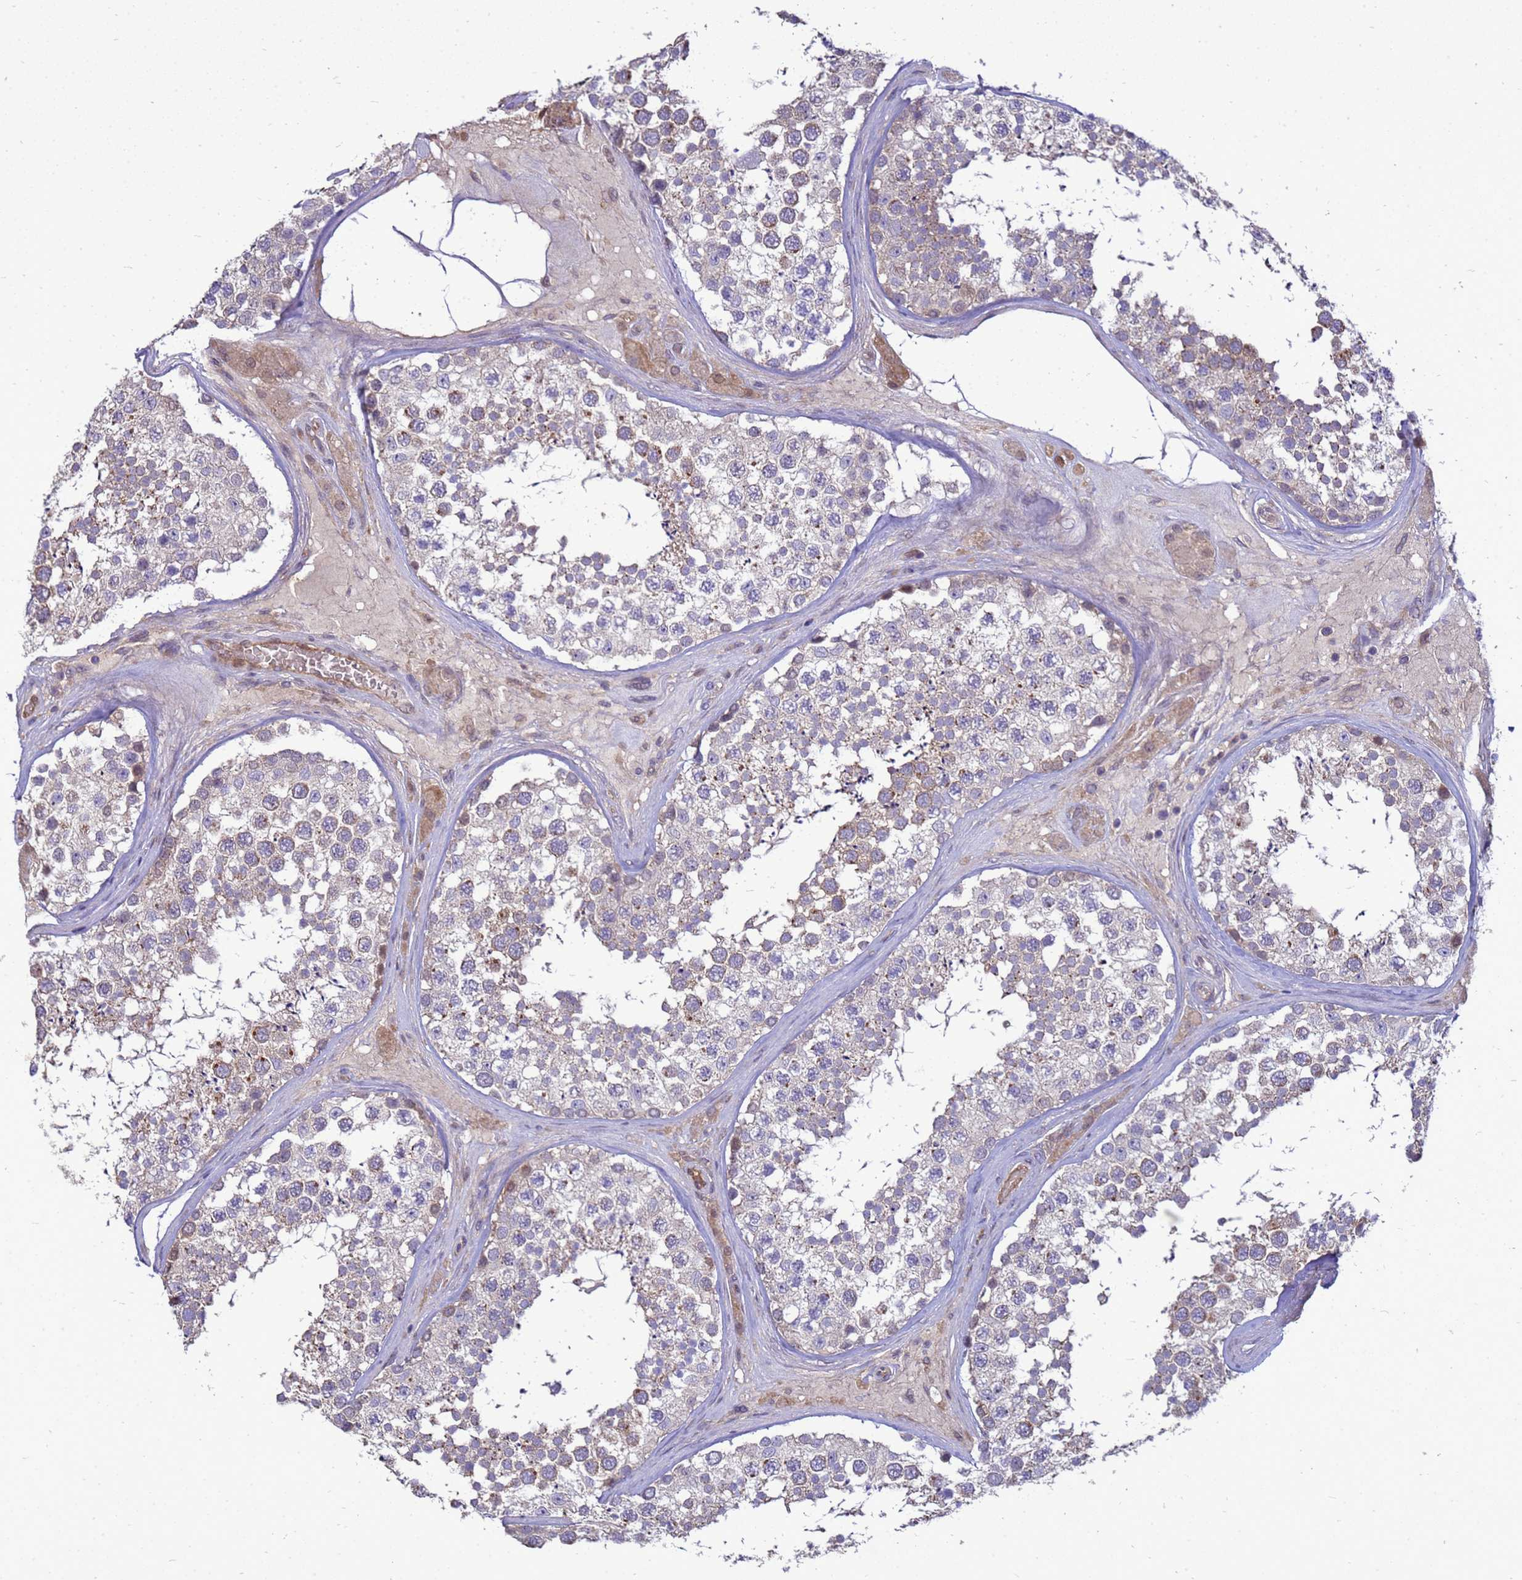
{"staining": {"intensity": "moderate", "quantity": "<25%", "location": "cytoplasmic/membranous"}, "tissue": "testis", "cell_type": "Cells in seminiferous ducts", "image_type": "normal", "snomed": [{"axis": "morphology", "description": "Normal tissue, NOS"}, {"axis": "topography", "description": "Testis"}], "caption": "IHC micrograph of normal testis stained for a protein (brown), which shows low levels of moderate cytoplasmic/membranous staining in approximately <25% of cells in seminiferous ducts.", "gene": "EIF4EBP3", "patient": {"sex": "male", "age": 46}}